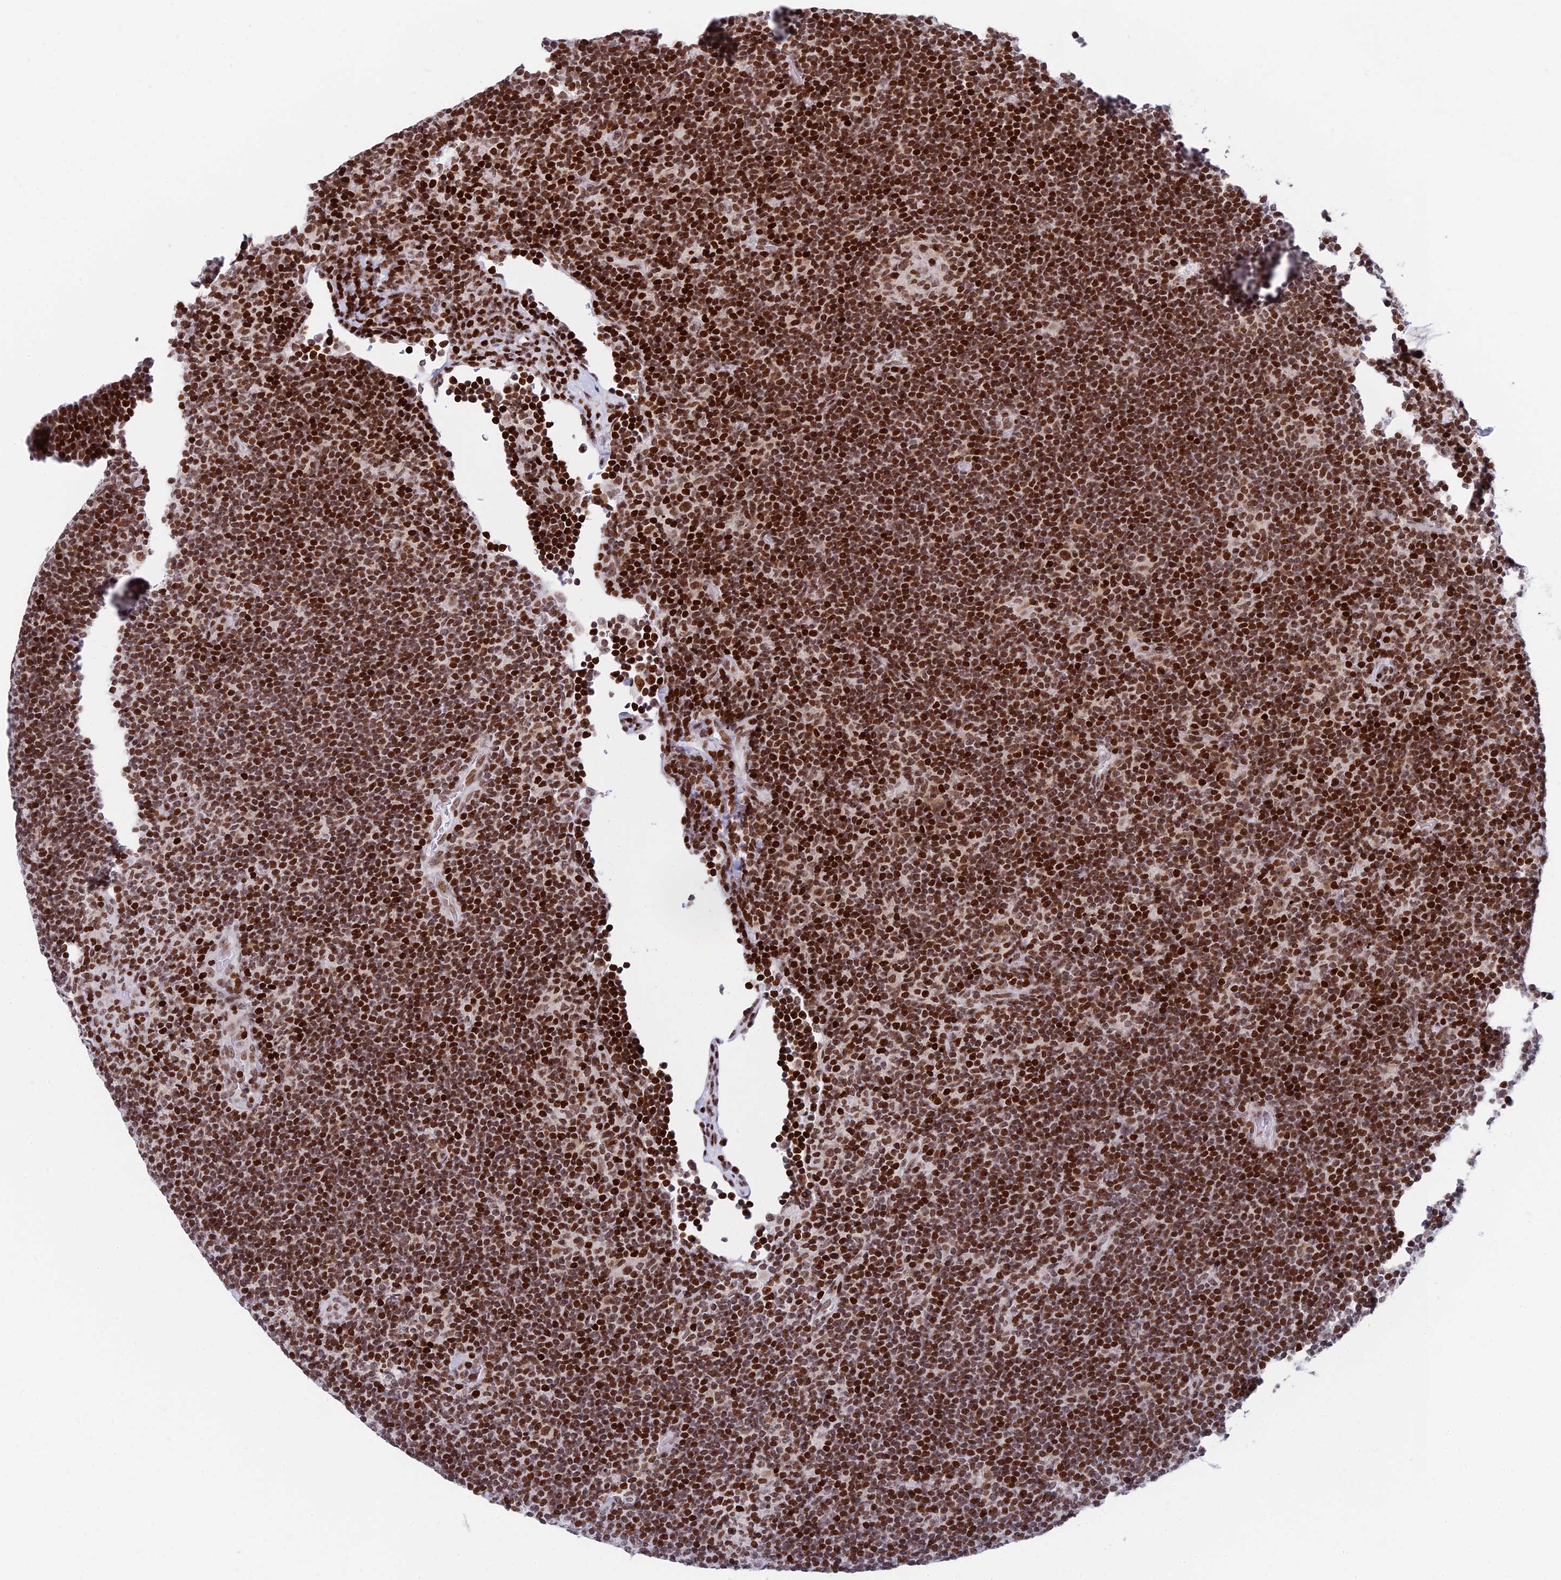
{"staining": {"intensity": "moderate", "quantity": ">75%", "location": "nuclear"}, "tissue": "lymphoma", "cell_type": "Tumor cells", "image_type": "cancer", "snomed": [{"axis": "morphology", "description": "Hodgkin's disease, NOS"}, {"axis": "topography", "description": "Lymph node"}], "caption": "High-power microscopy captured an immunohistochemistry image of lymphoma, revealing moderate nuclear staining in about >75% of tumor cells. The staining is performed using DAB brown chromogen to label protein expression. The nuclei are counter-stained blue using hematoxylin.", "gene": "RPAP1", "patient": {"sex": "female", "age": 57}}